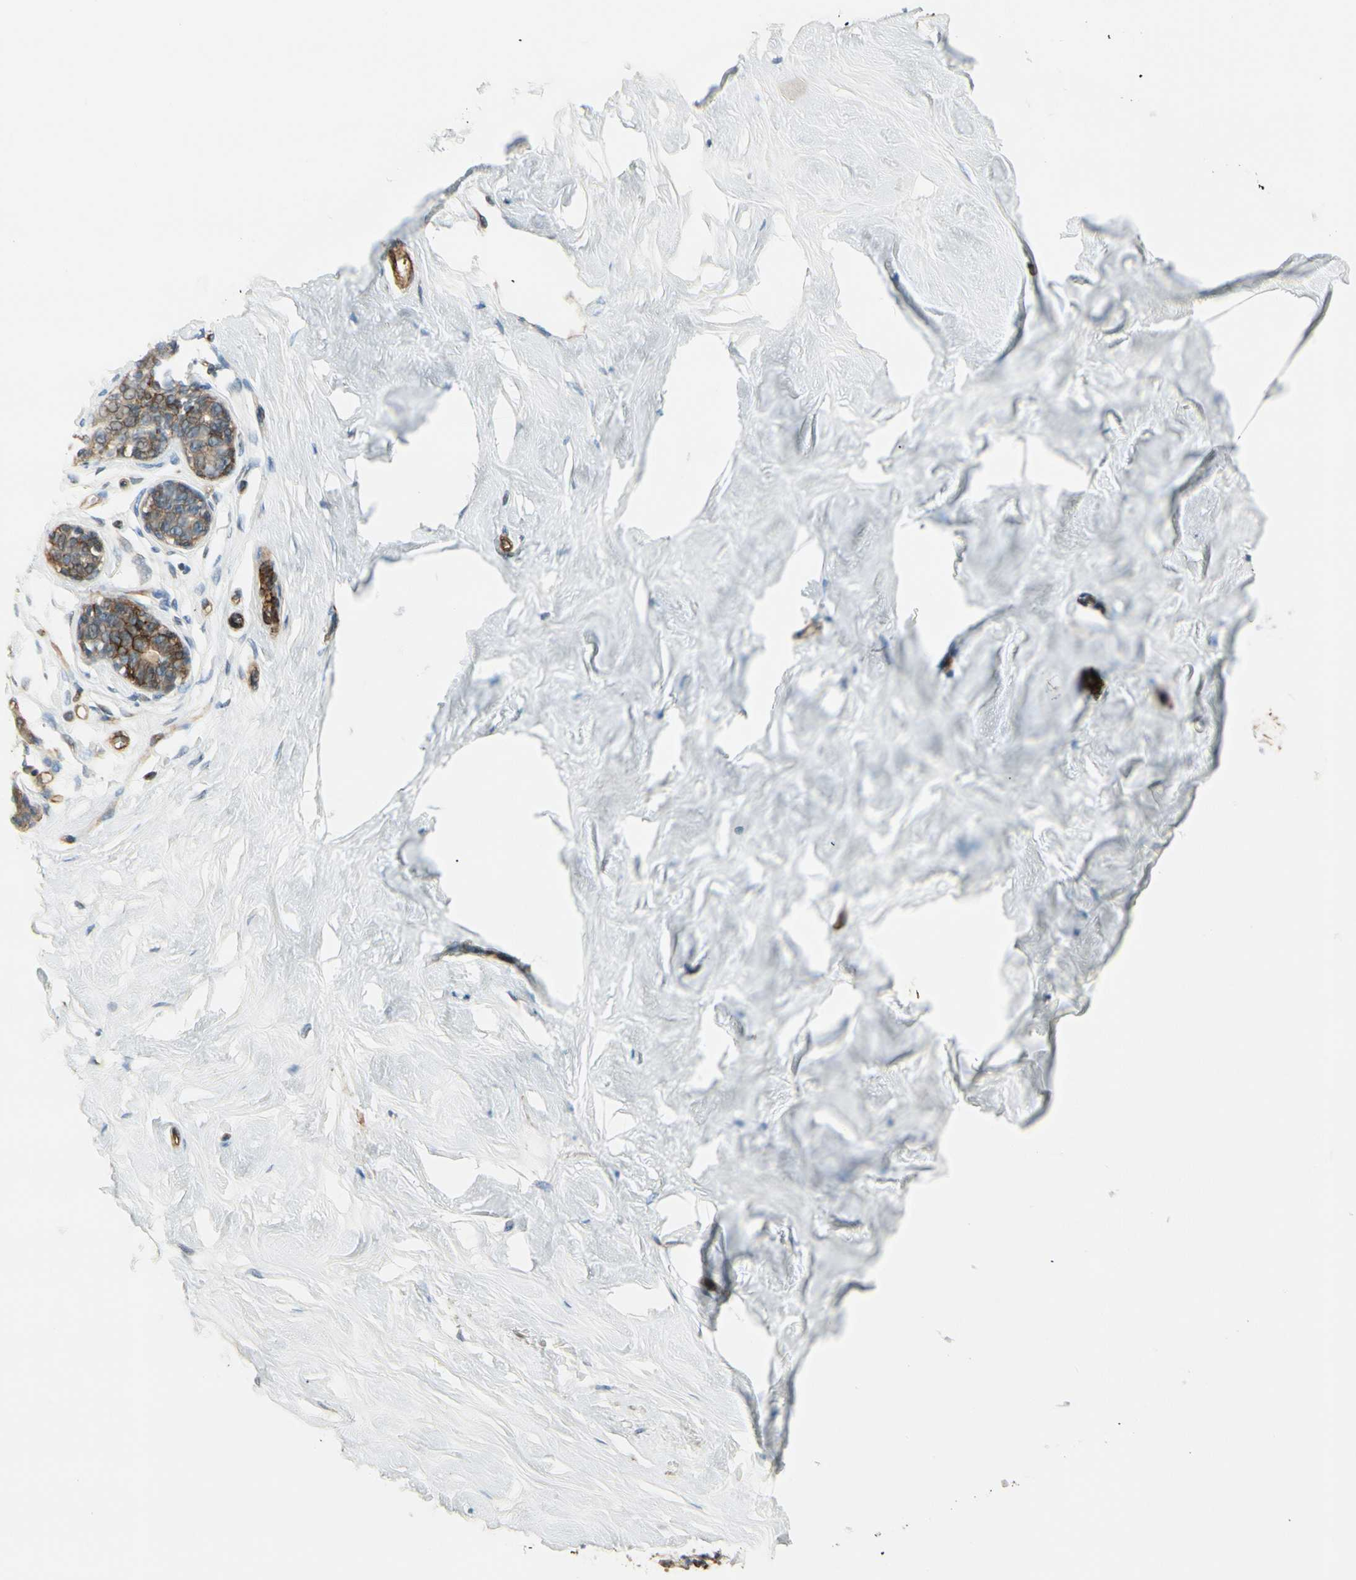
{"staining": {"intensity": "moderate", "quantity": "25%-75%", "location": "cytoplasmic/membranous"}, "tissue": "breast", "cell_type": "Glandular cells", "image_type": "normal", "snomed": [{"axis": "morphology", "description": "Normal tissue, NOS"}, {"axis": "topography", "description": "Breast"}], "caption": "The histopathology image demonstrates immunohistochemical staining of benign breast. There is moderate cytoplasmic/membranous expression is appreciated in approximately 25%-75% of glandular cells. The staining was performed using DAB (3,3'-diaminobenzidine) to visualize the protein expression in brown, while the nuclei were stained in blue with hematoxylin (Magnification: 20x).", "gene": "MCAM", "patient": {"sex": "female", "age": 23}}